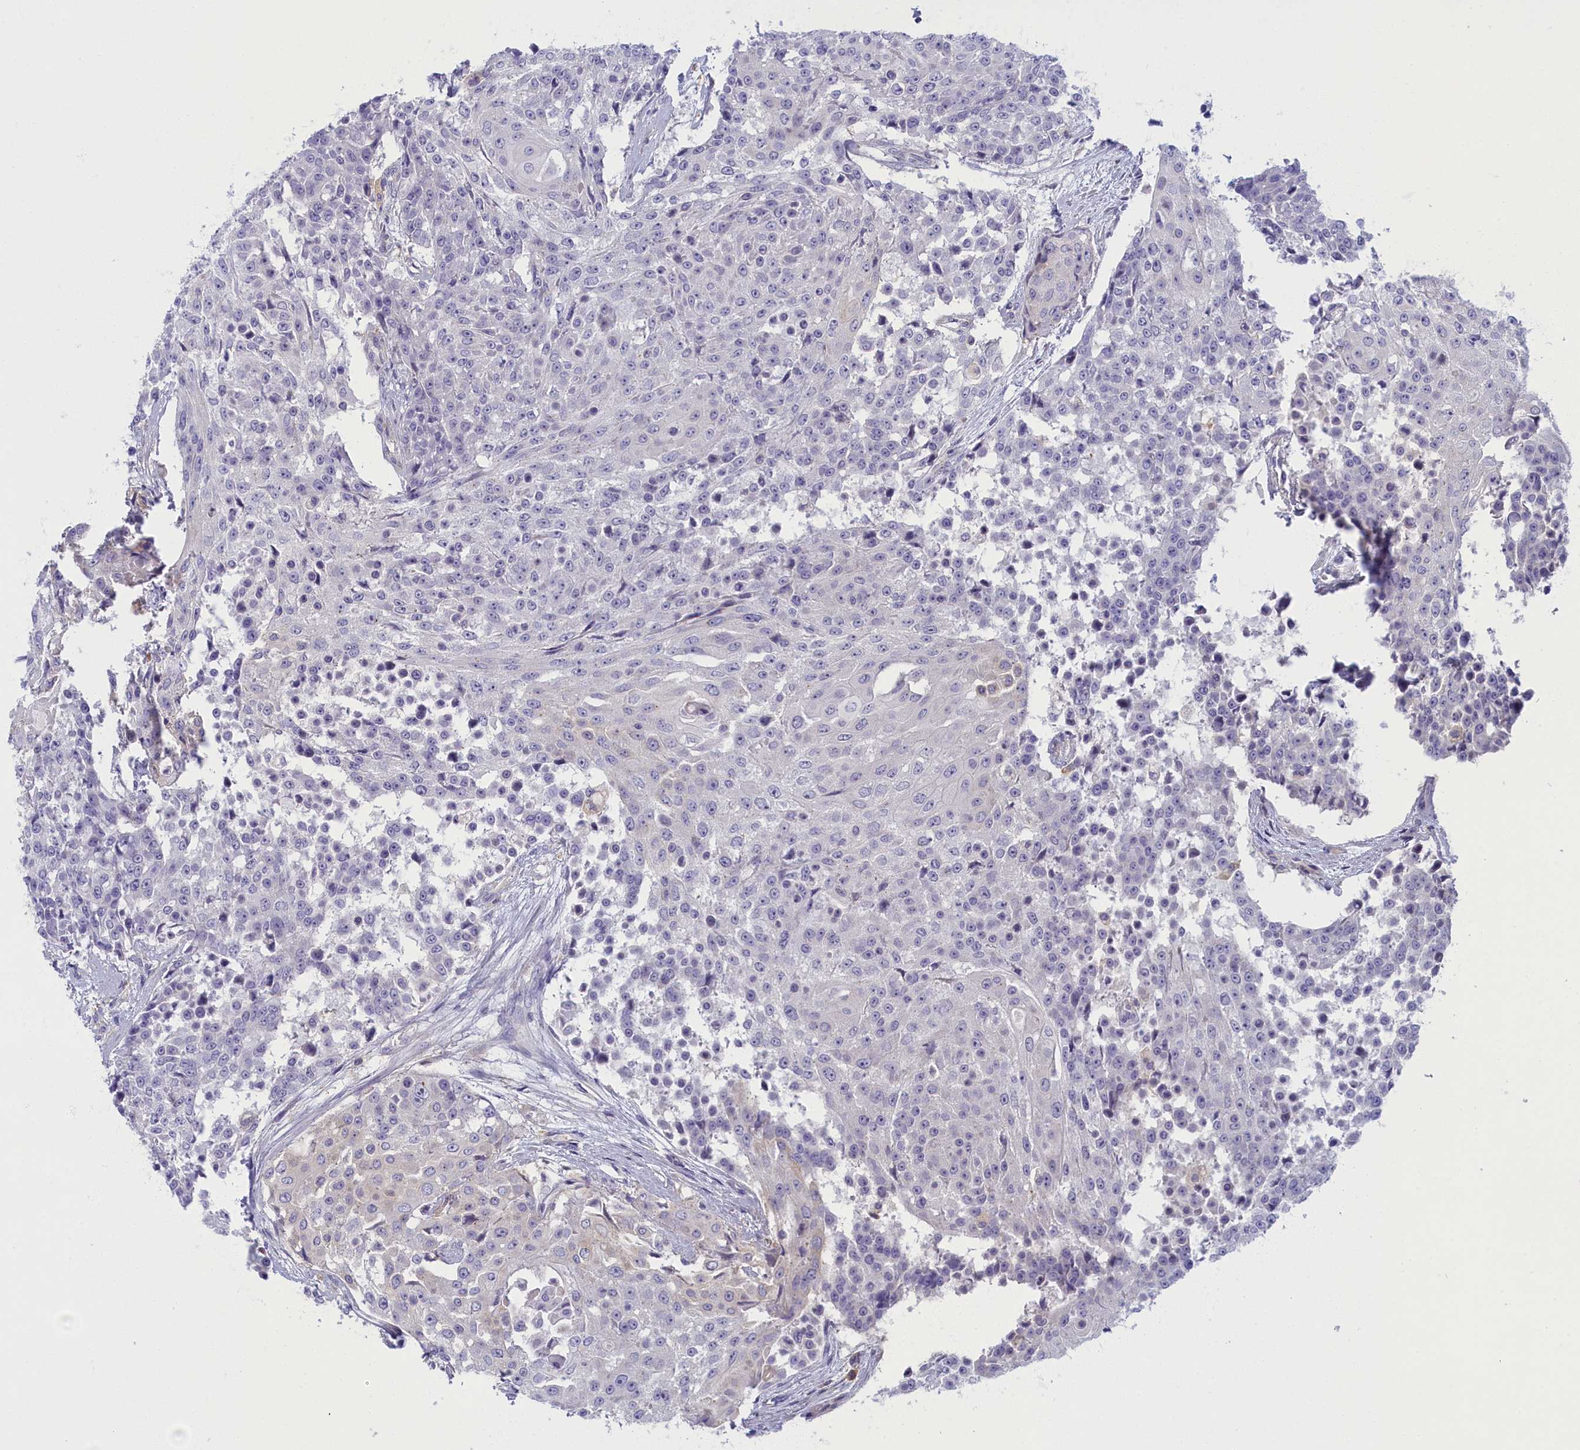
{"staining": {"intensity": "negative", "quantity": "none", "location": "none"}, "tissue": "urothelial cancer", "cell_type": "Tumor cells", "image_type": "cancer", "snomed": [{"axis": "morphology", "description": "Urothelial carcinoma, High grade"}, {"axis": "topography", "description": "Urinary bladder"}], "caption": "Tumor cells are negative for brown protein staining in urothelial cancer.", "gene": "NOL10", "patient": {"sex": "female", "age": 63}}